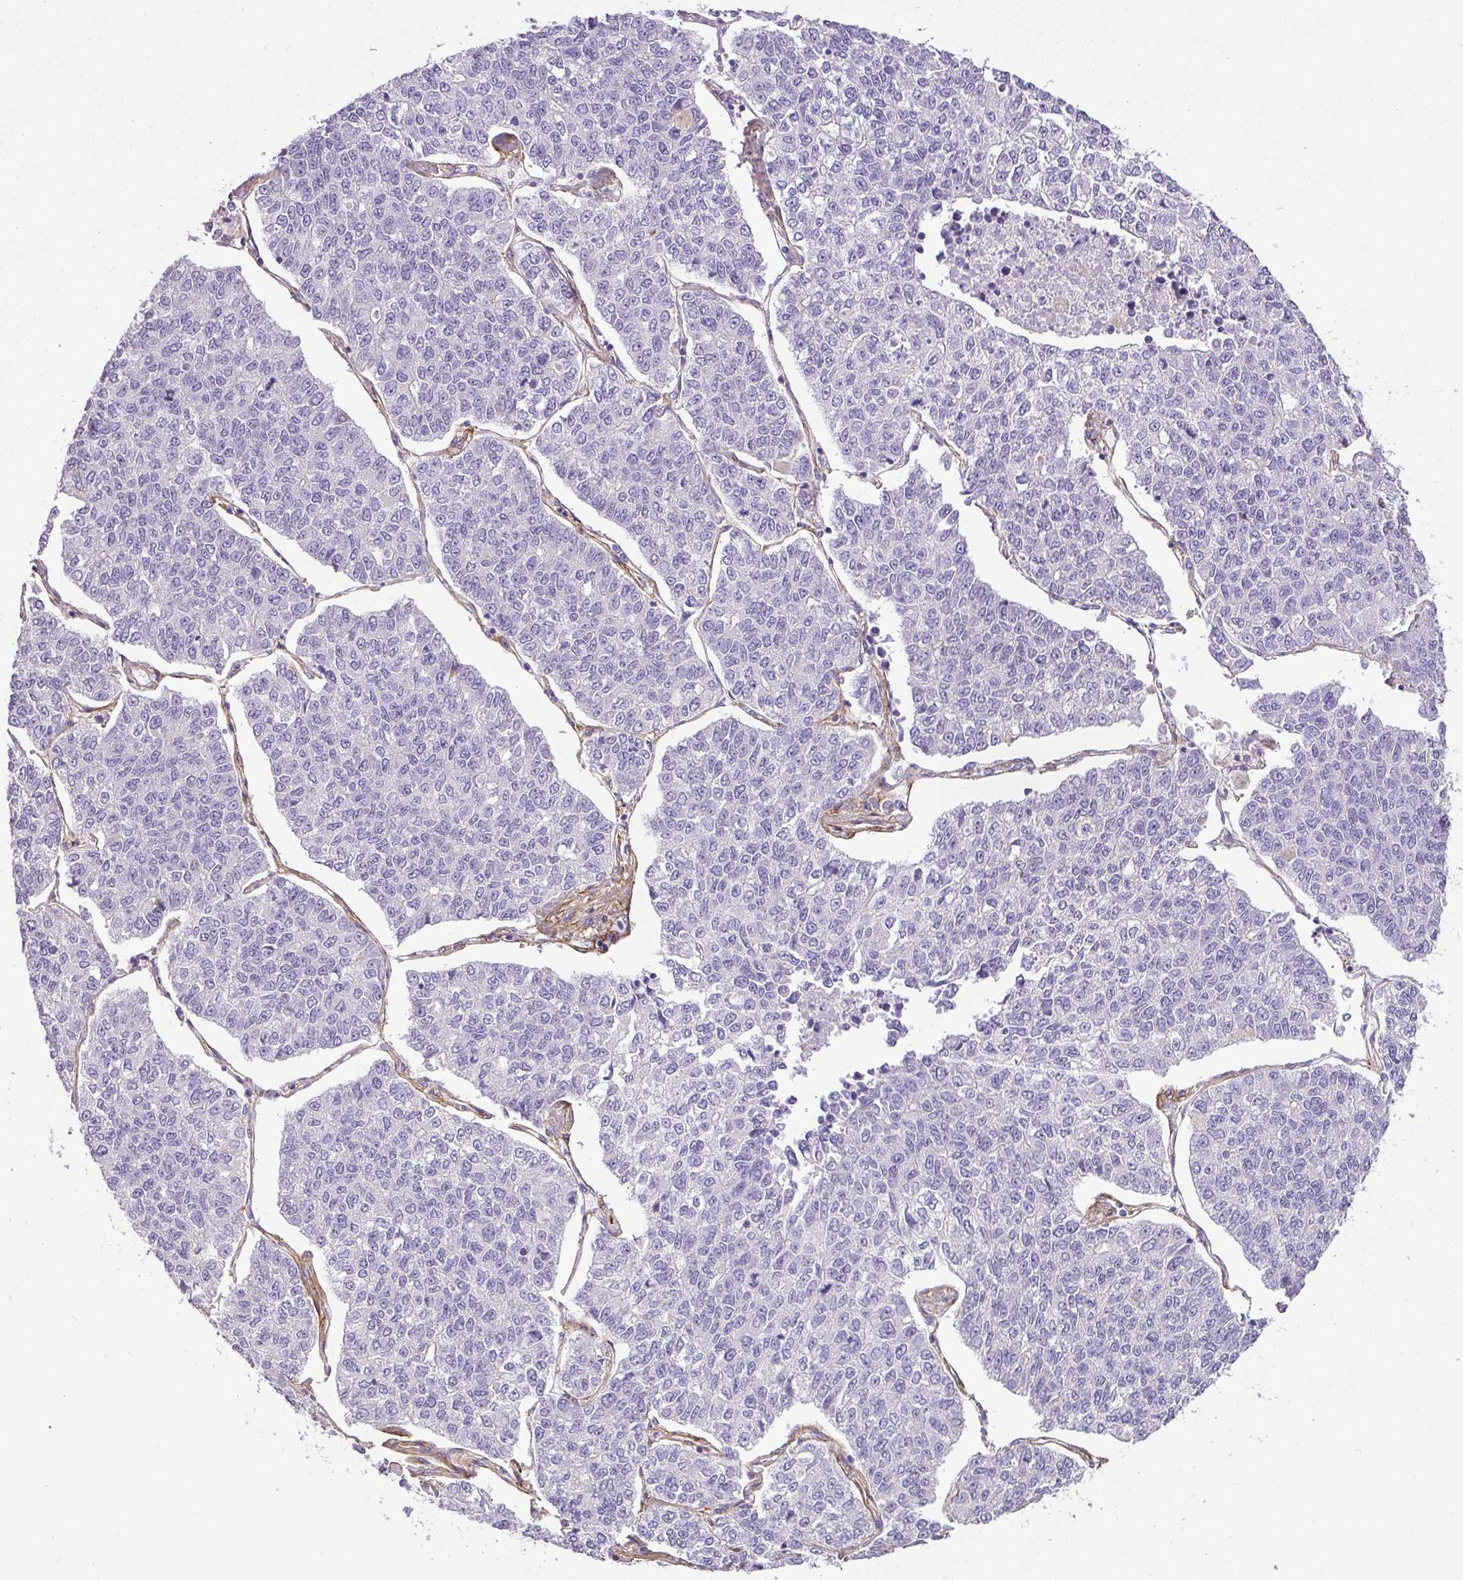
{"staining": {"intensity": "negative", "quantity": "none", "location": "none"}, "tissue": "lung cancer", "cell_type": "Tumor cells", "image_type": "cancer", "snomed": [{"axis": "morphology", "description": "Adenocarcinoma, NOS"}, {"axis": "topography", "description": "Lung"}], "caption": "A micrograph of adenocarcinoma (lung) stained for a protein displays no brown staining in tumor cells. Brightfield microscopy of immunohistochemistry stained with DAB (brown) and hematoxylin (blue), captured at high magnification.", "gene": "PARD6G", "patient": {"sex": "male", "age": 49}}